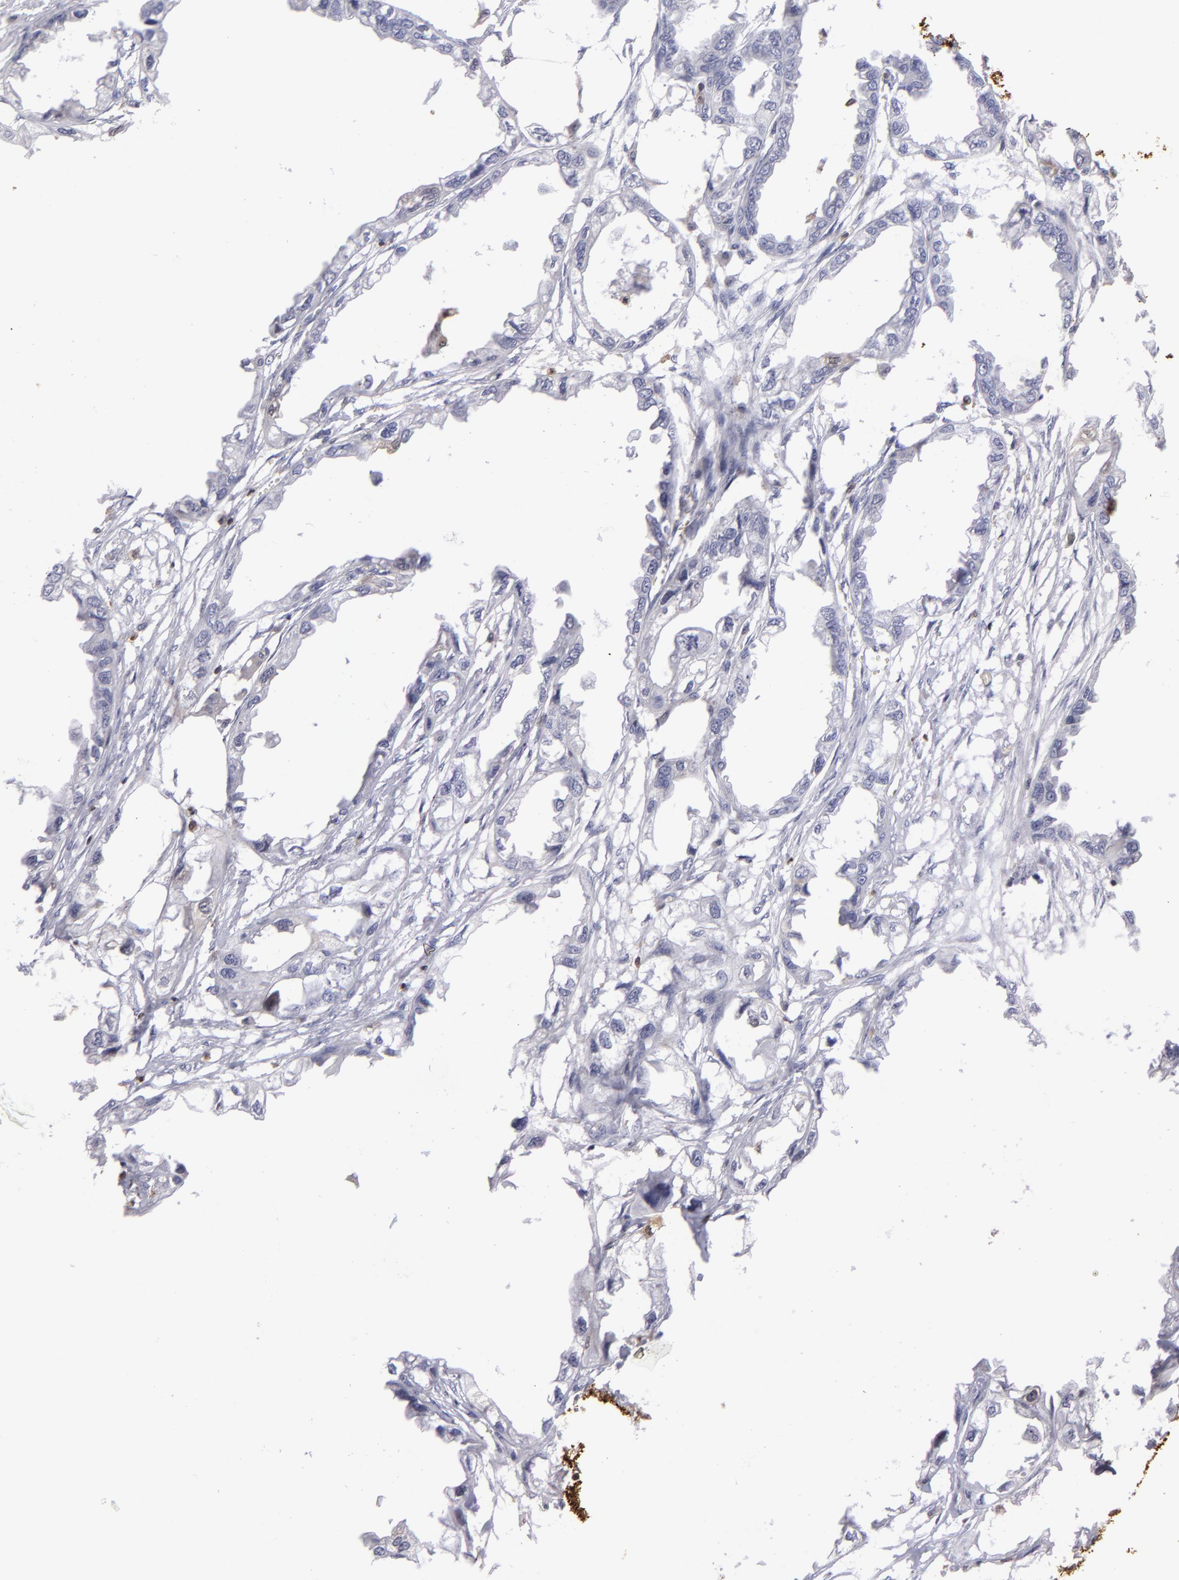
{"staining": {"intensity": "negative", "quantity": "none", "location": "none"}, "tissue": "endometrial cancer", "cell_type": "Tumor cells", "image_type": "cancer", "snomed": [{"axis": "morphology", "description": "Adenocarcinoma, NOS"}, {"axis": "topography", "description": "Endometrium"}], "caption": "This is a micrograph of immunohistochemistry (IHC) staining of endometrial adenocarcinoma, which shows no expression in tumor cells.", "gene": "S100A2", "patient": {"sex": "female", "age": 67}}